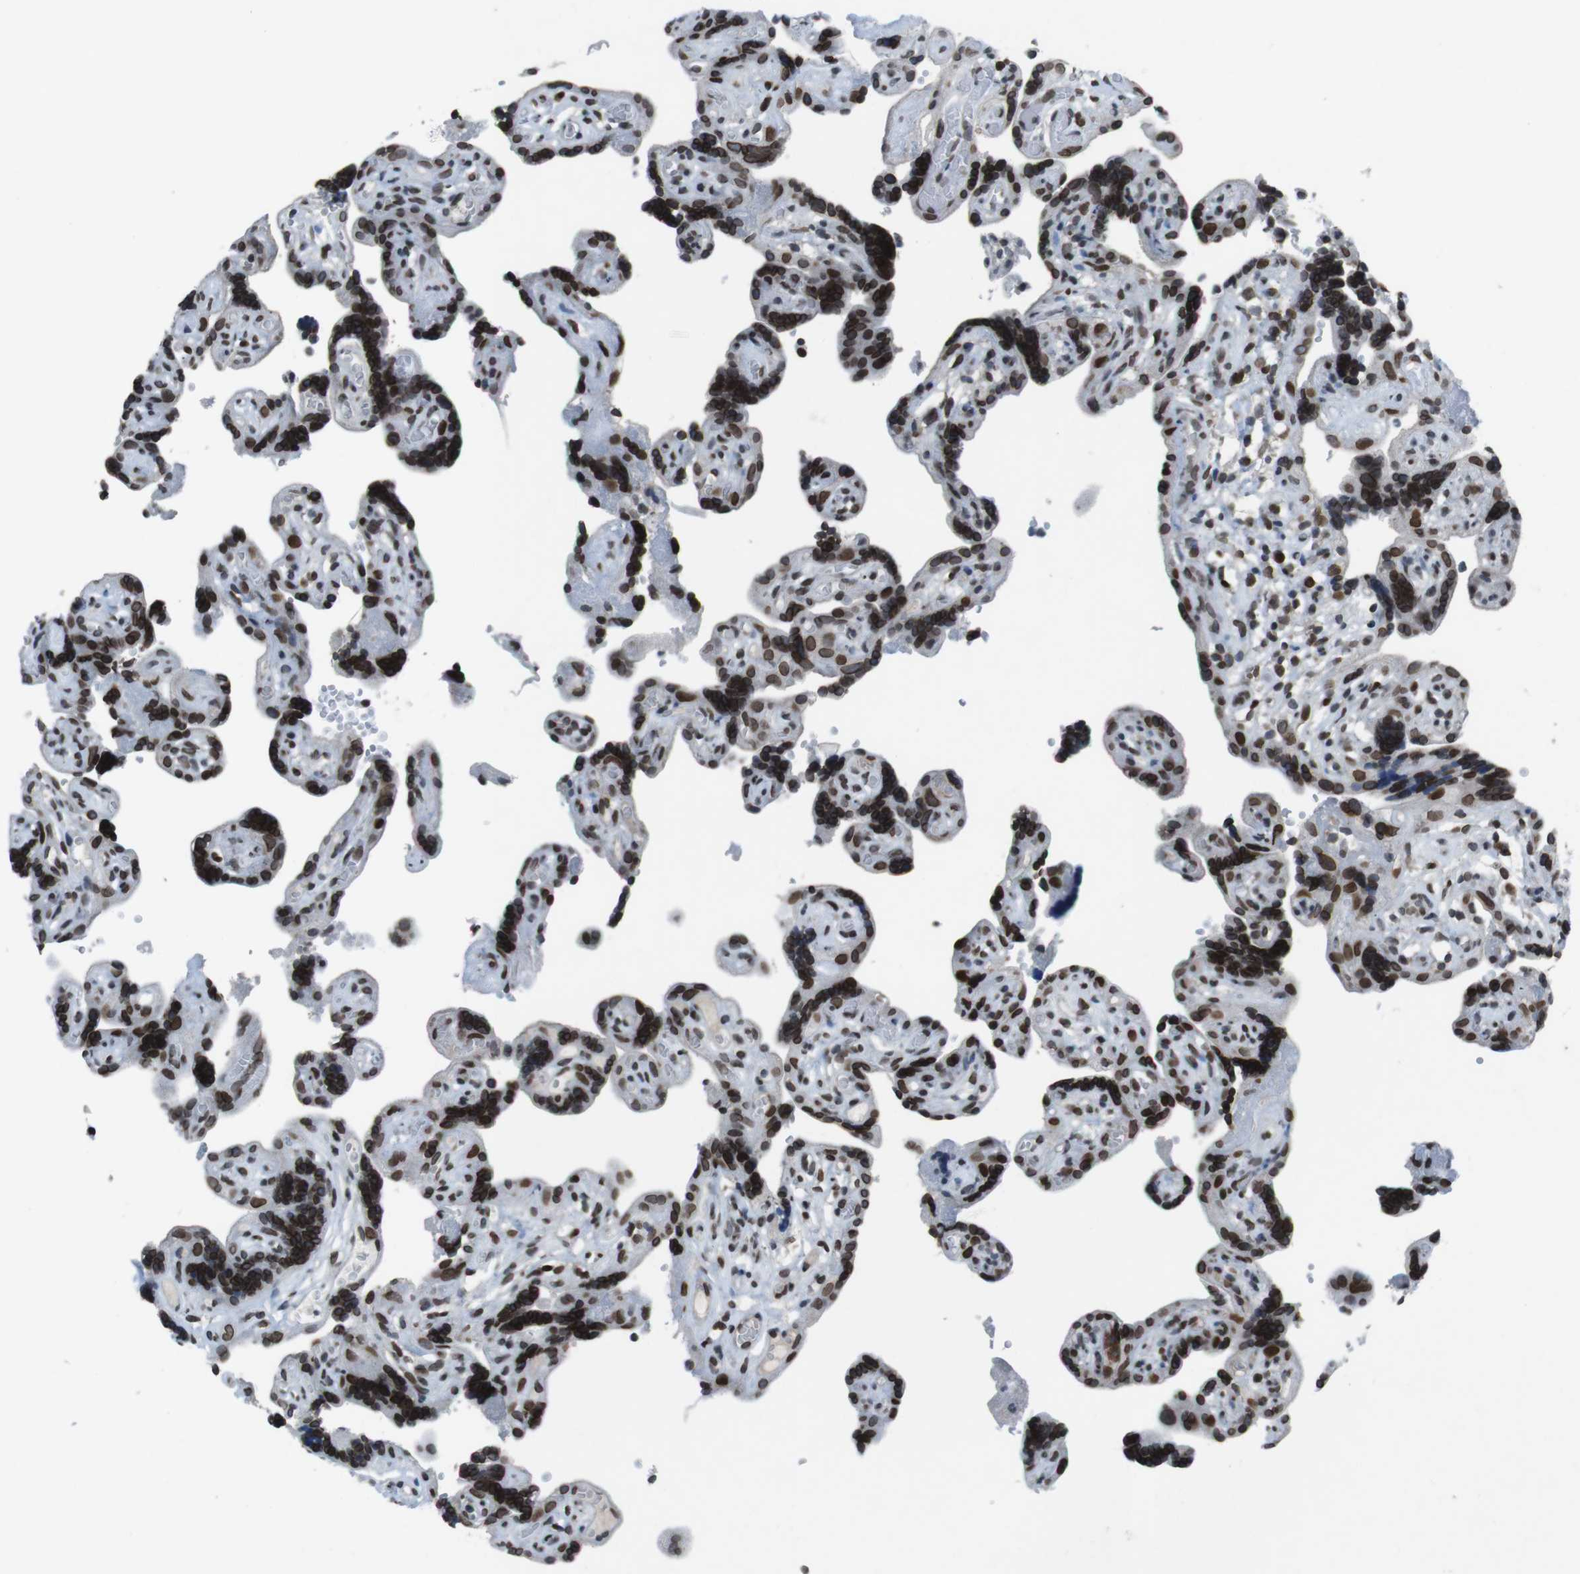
{"staining": {"intensity": "strong", "quantity": ">75%", "location": "nuclear"}, "tissue": "placenta", "cell_type": "Decidual cells", "image_type": "normal", "snomed": [{"axis": "morphology", "description": "Normal tissue, NOS"}, {"axis": "topography", "description": "Placenta"}], "caption": "Placenta stained for a protein reveals strong nuclear positivity in decidual cells. The staining is performed using DAB brown chromogen to label protein expression. The nuclei are counter-stained blue using hematoxylin.", "gene": "MAD1L1", "patient": {"sex": "female", "age": 30}}